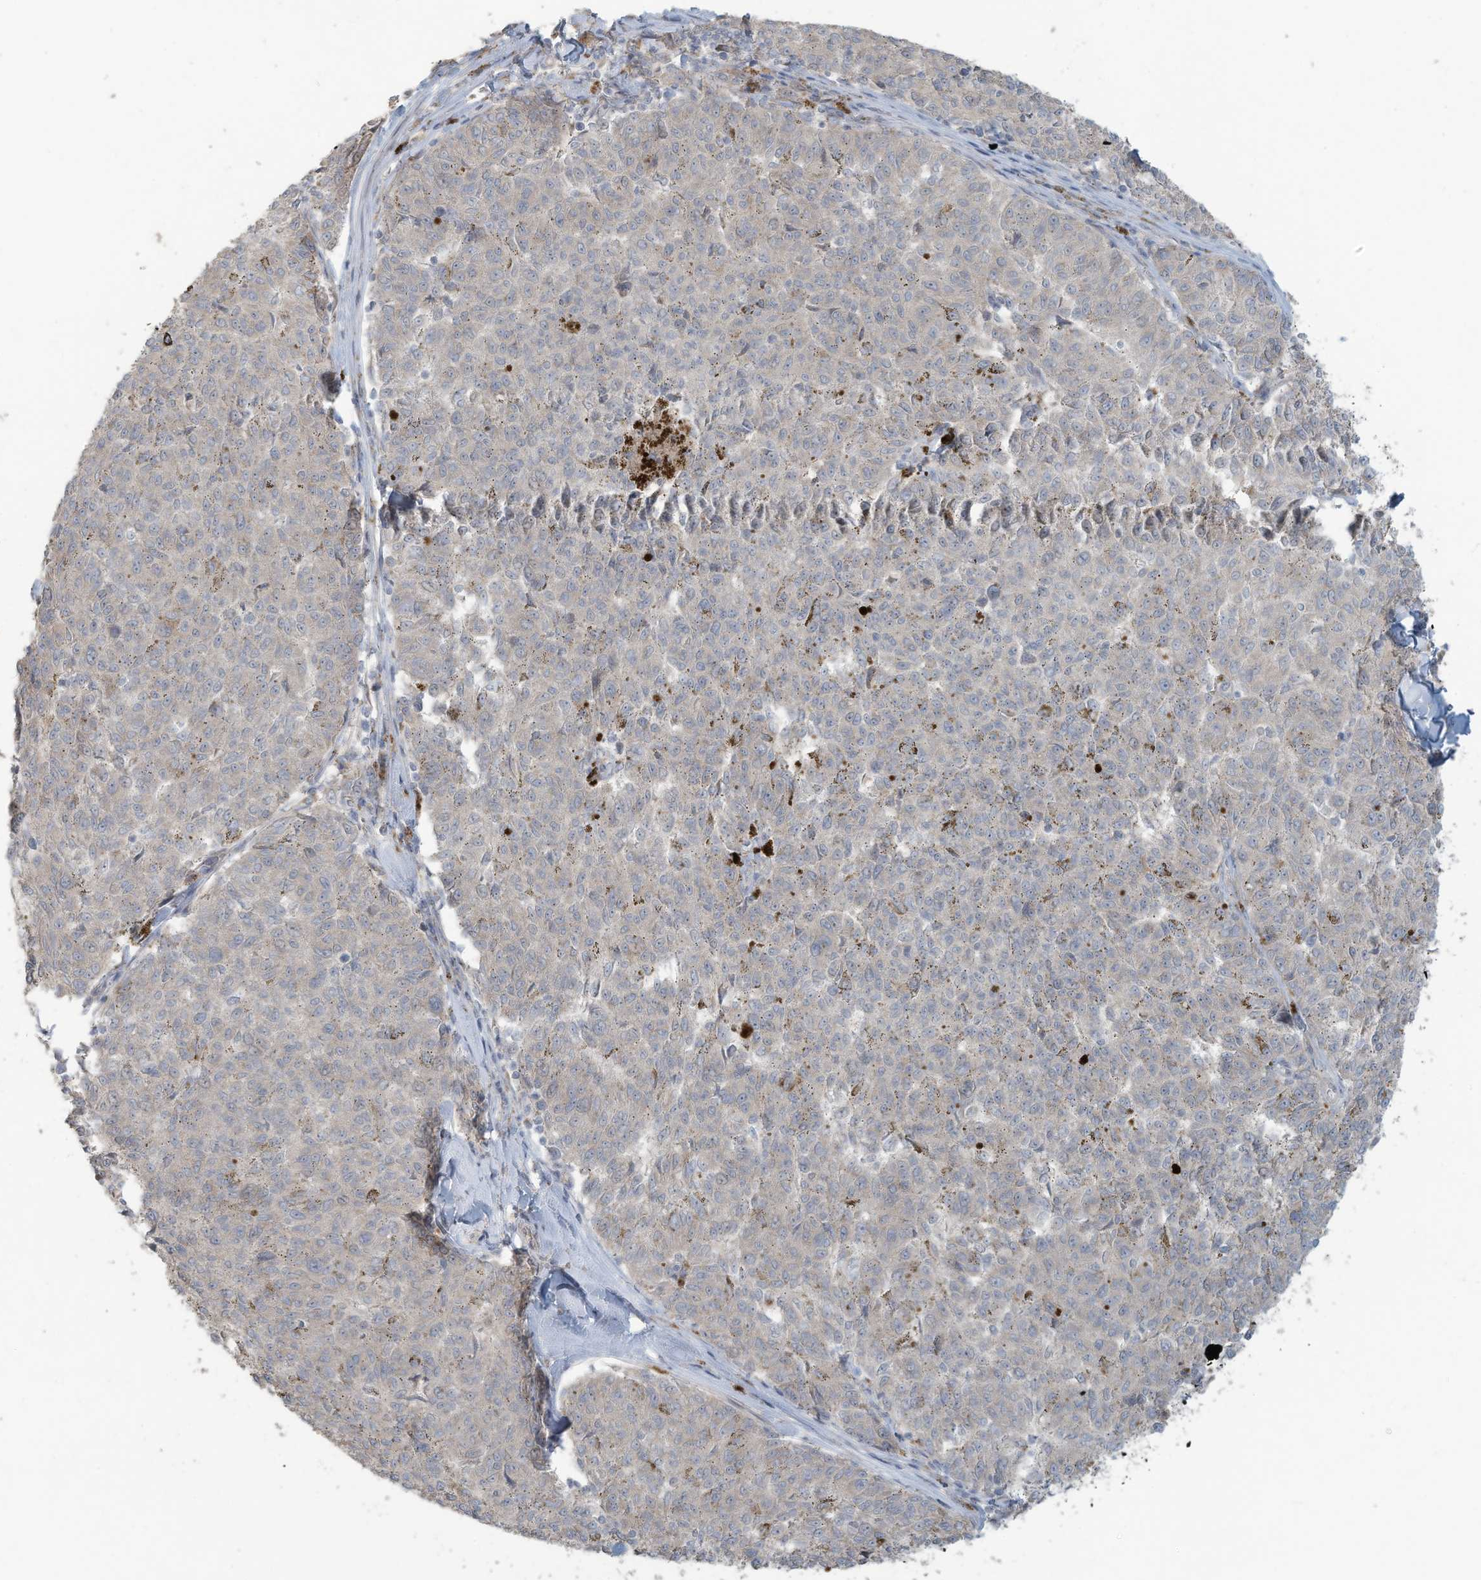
{"staining": {"intensity": "negative", "quantity": "none", "location": "none"}, "tissue": "melanoma", "cell_type": "Tumor cells", "image_type": "cancer", "snomed": [{"axis": "morphology", "description": "Malignant melanoma, NOS"}, {"axis": "topography", "description": "Skin"}], "caption": "Protein analysis of melanoma demonstrates no significant positivity in tumor cells.", "gene": "MAGIX", "patient": {"sex": "female", "age": 72}}